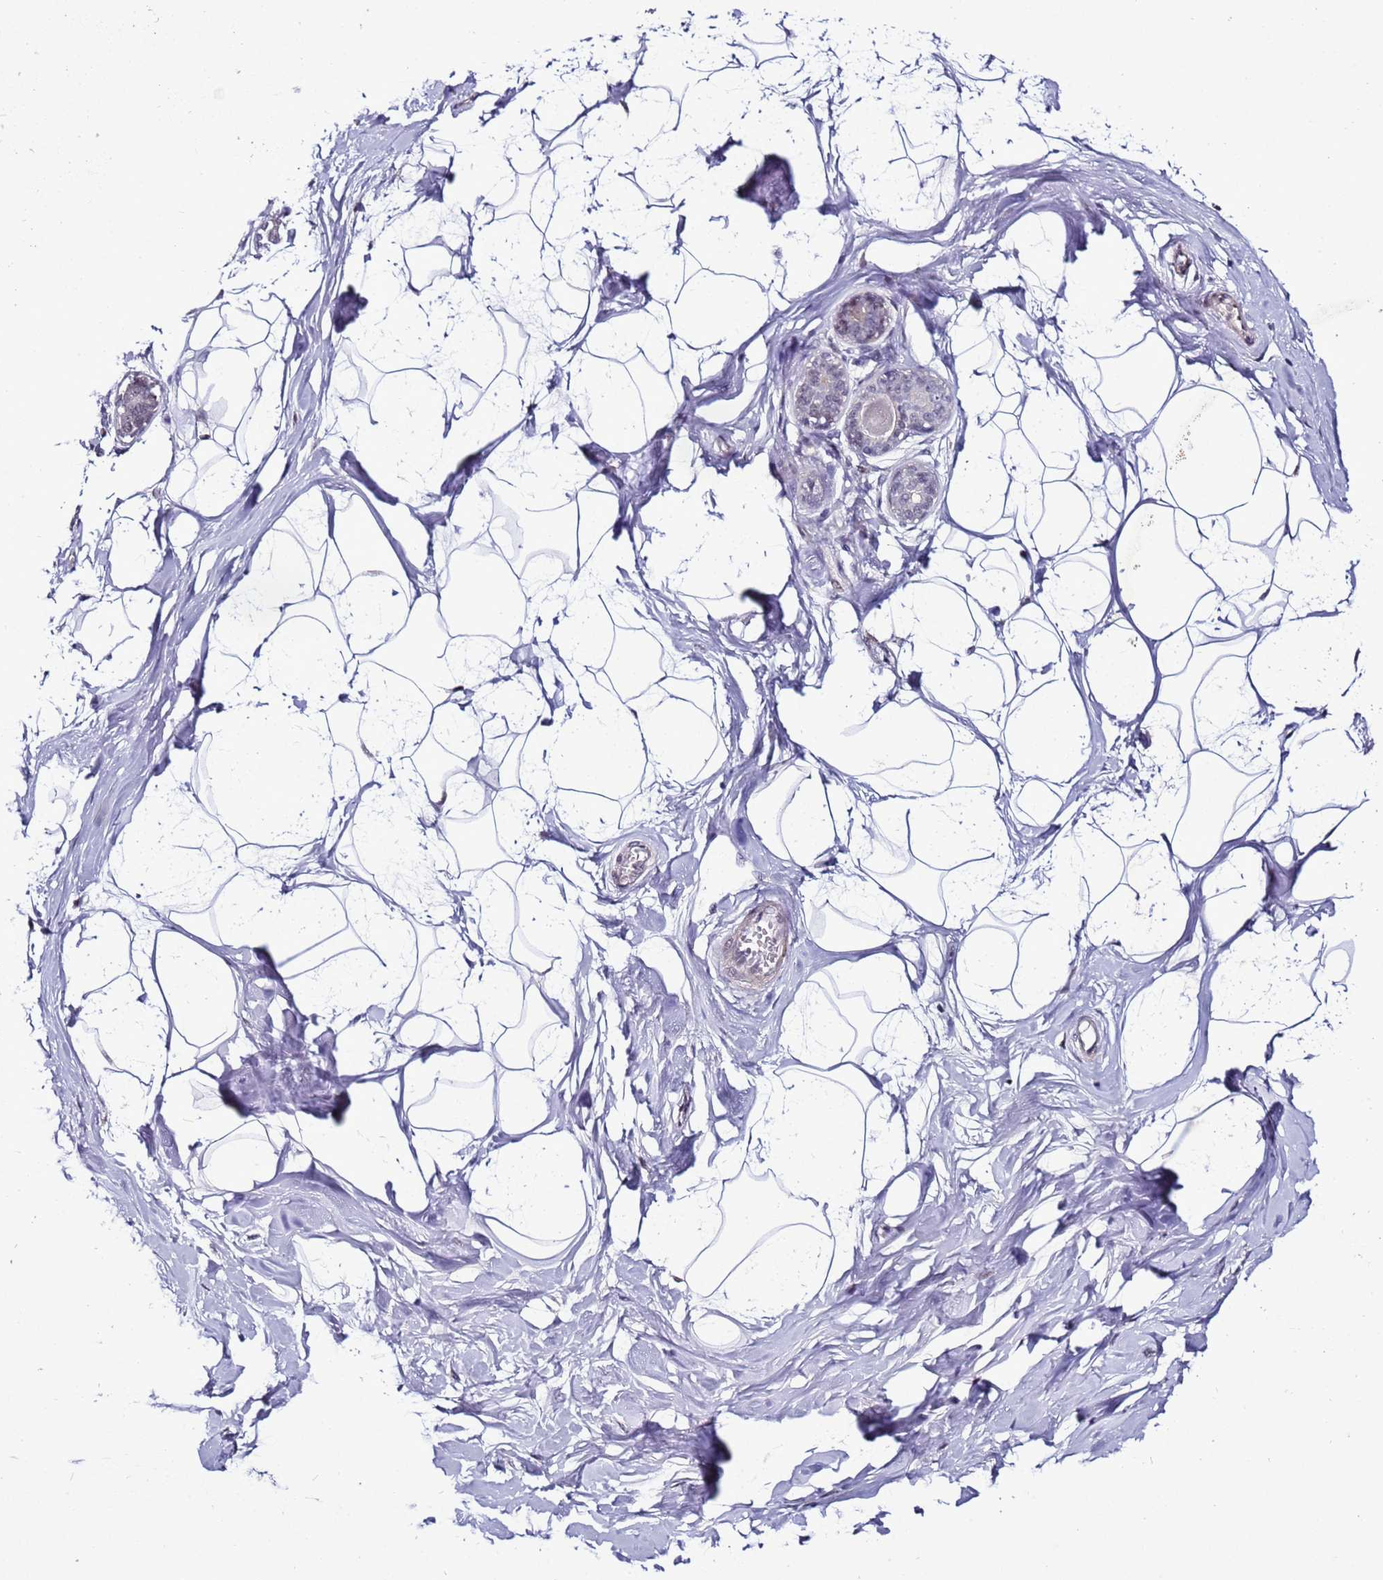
{"staining": {"intensity": "negative", "quantity": "none", "location": "none"}, "tissue": "breast", "cell_type": "Adipocytes", "image_type": "normal", "snomed": [{"axis": "morphology", "description": "Normal tissue, NOS"}, {"axis": "topography", "description": "Breast"}], "caption": "IHC image of unremarkable breast: breast stained with DAB displays no significant protein expression in adipocytes. (DAB immunohistochemistry (IHC), high magnification).", "gene": "PSMA7", "patient": {"sex": "female", "age": 45}}